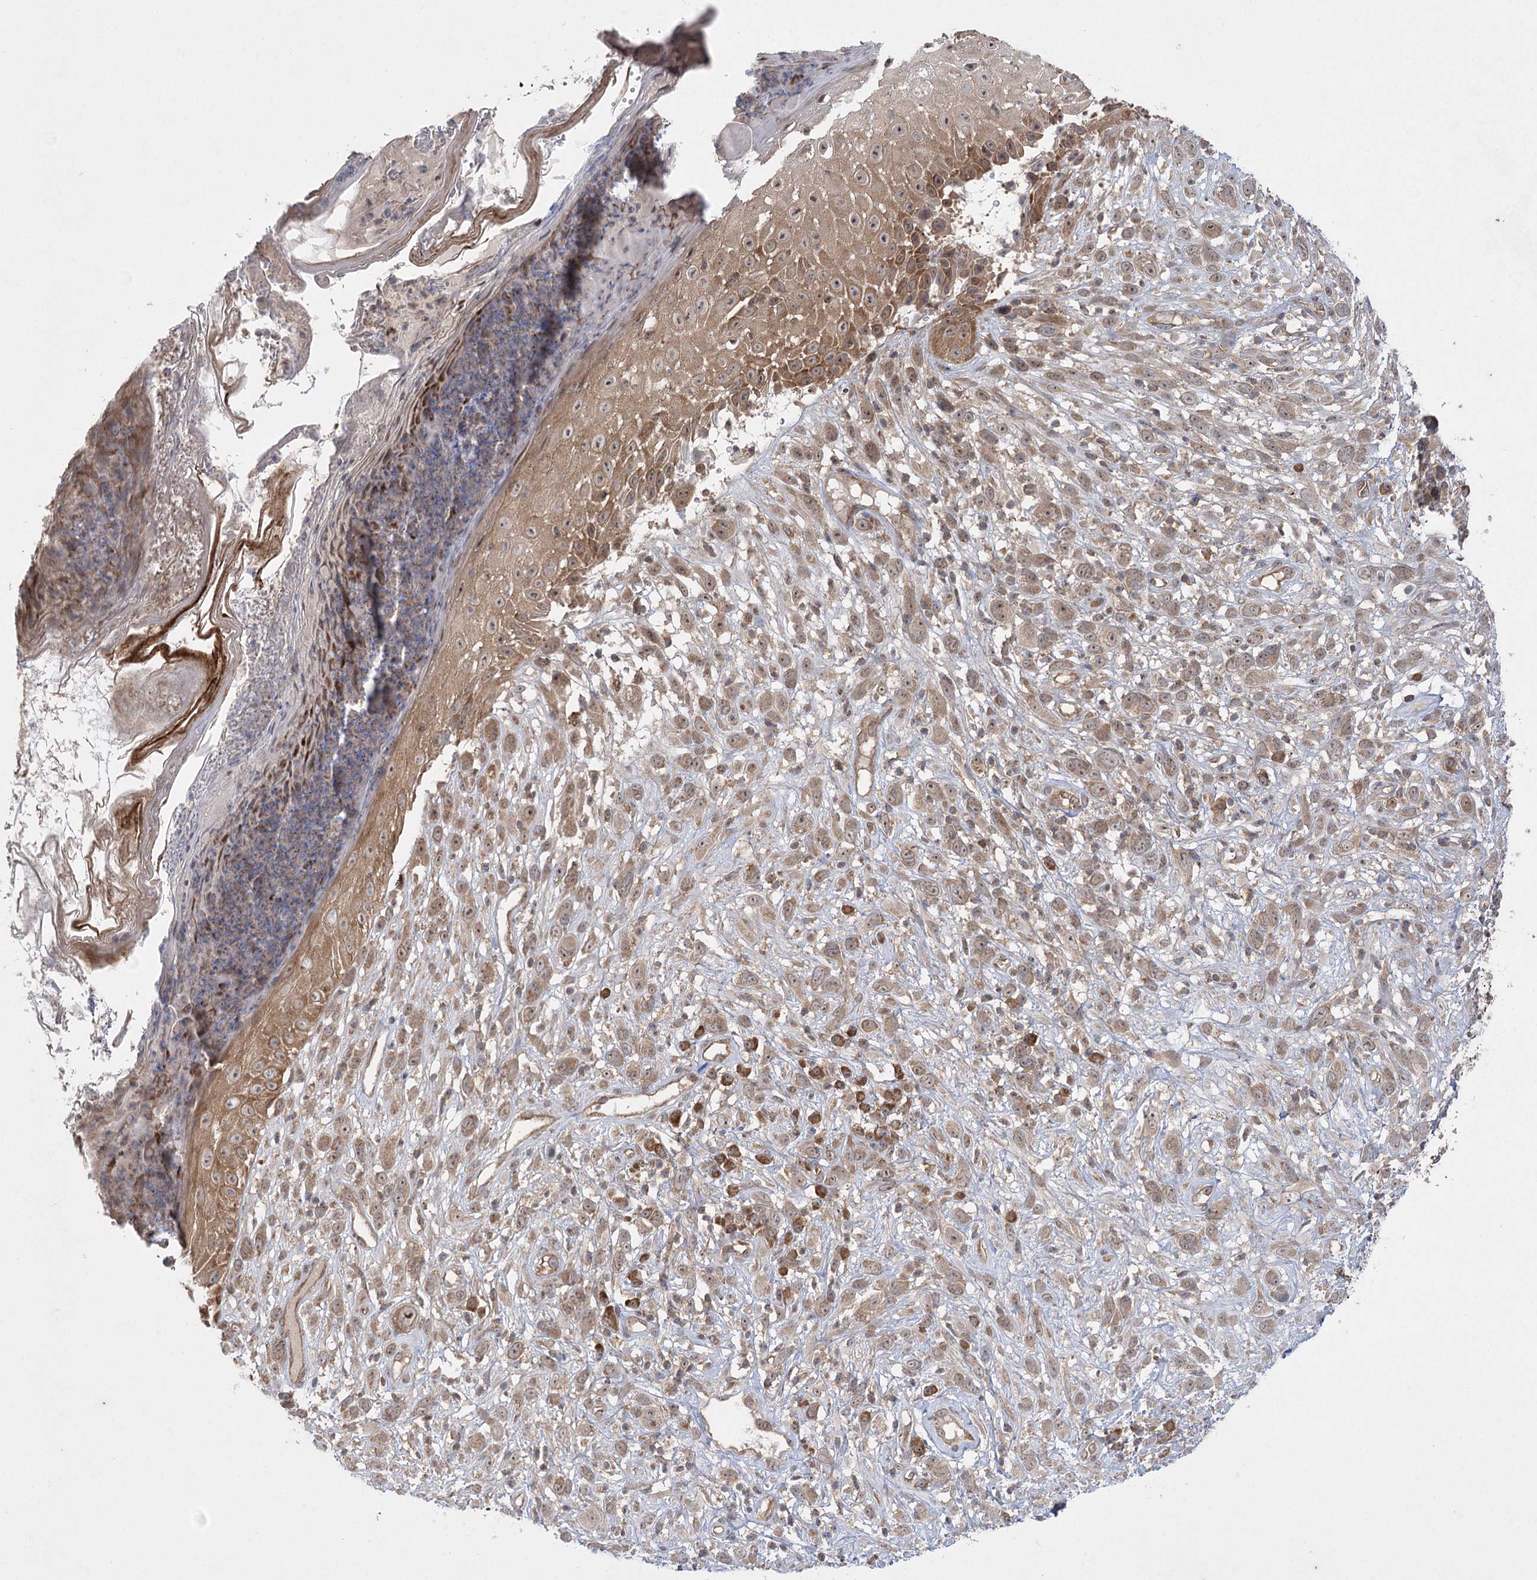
{"staining": {"intensity": "moderate", "quantity": ">75%", "location": "cytoplasmic/membranous"}, "tissue": "melanoma", "cell_type": "Tumor cells", "image_type": "cancer", "snomed": [{"axis": "morphology", "description": "Malignant melanoma, NOS"}, {"axis": "topography", "description": "Skin of trunk"}], "caption": "Immunohistochemistry staining of malignant melanoma, which reveals medium levels of moderate cytoplasmic/membranous staining in about >75% of tumor cells indicating moderate cytoplasmic/membranous protein staining. The staining was performed using DAB (3,3'-diaminobenzidine) (brown) for protein detection and nuclei were counterstained in hematoxylin (blue).", "gene": "EIF3A", "patient": {"sex": "male", "age": 71}}